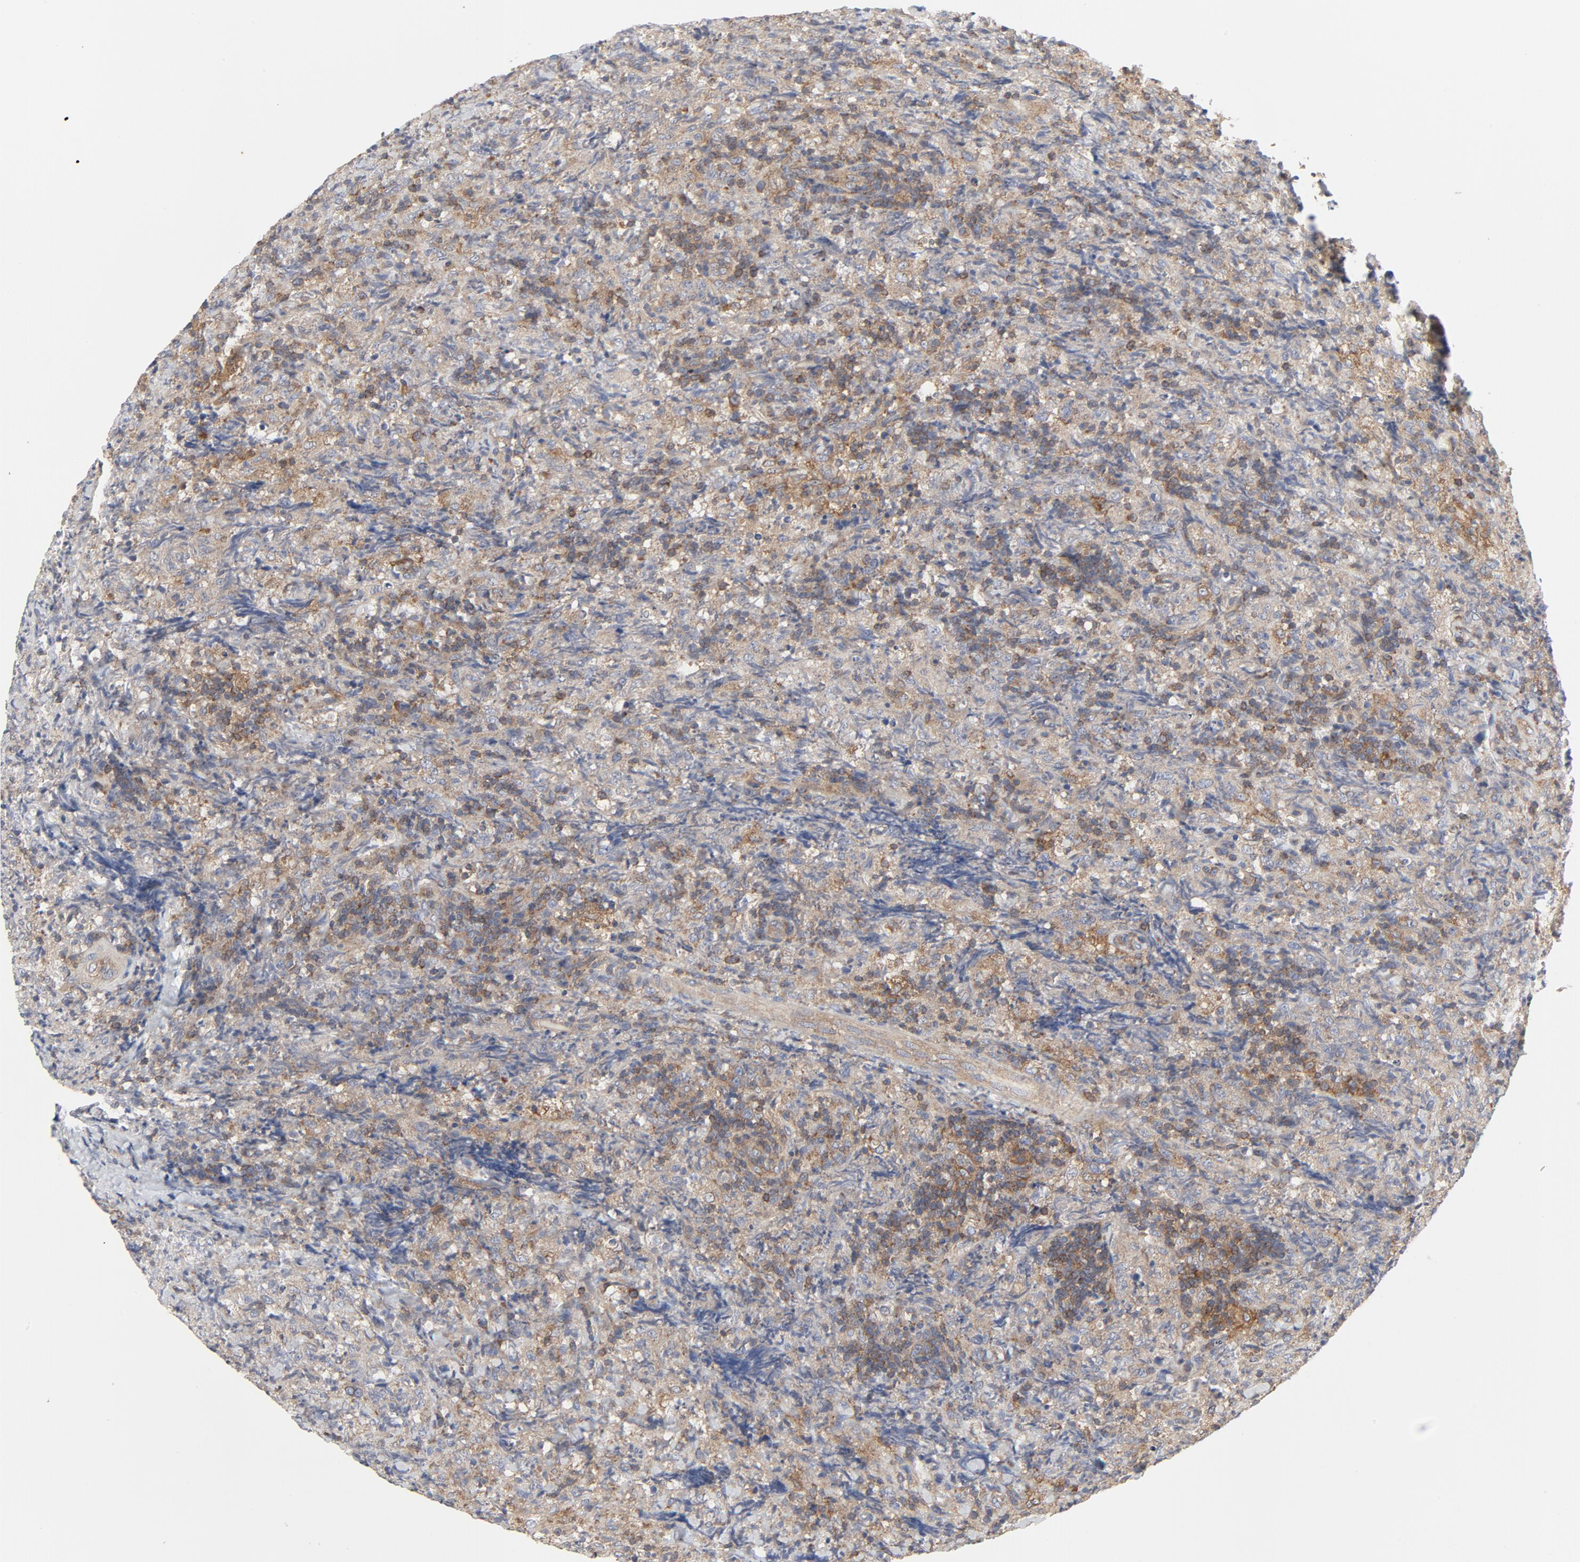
{"staining": {"intensity": "strong", "quantity": ">75%", "location": "cytoplasmic/membranous"}, "tissue": "lymphoma", "cell_type": "Tumor cells", "image_type": "cancer", "snomed": [{"axis": "morphology", "description": "Malignant lymphoma, non-Hodgkin's type, High grade"}, {"axis": "topography", "description": "Tonsil"}], "caption": "IHC micrograph of high-grade malignant lymphoma, non-Hodgkin's type stained for a protein (brown), which demonstrates high levels of strong cytoplasmic/membranous positivity in about >75% of tumor cells.", "gene": "RABEP1", "patient": {"sex": "female", "age": 36}}